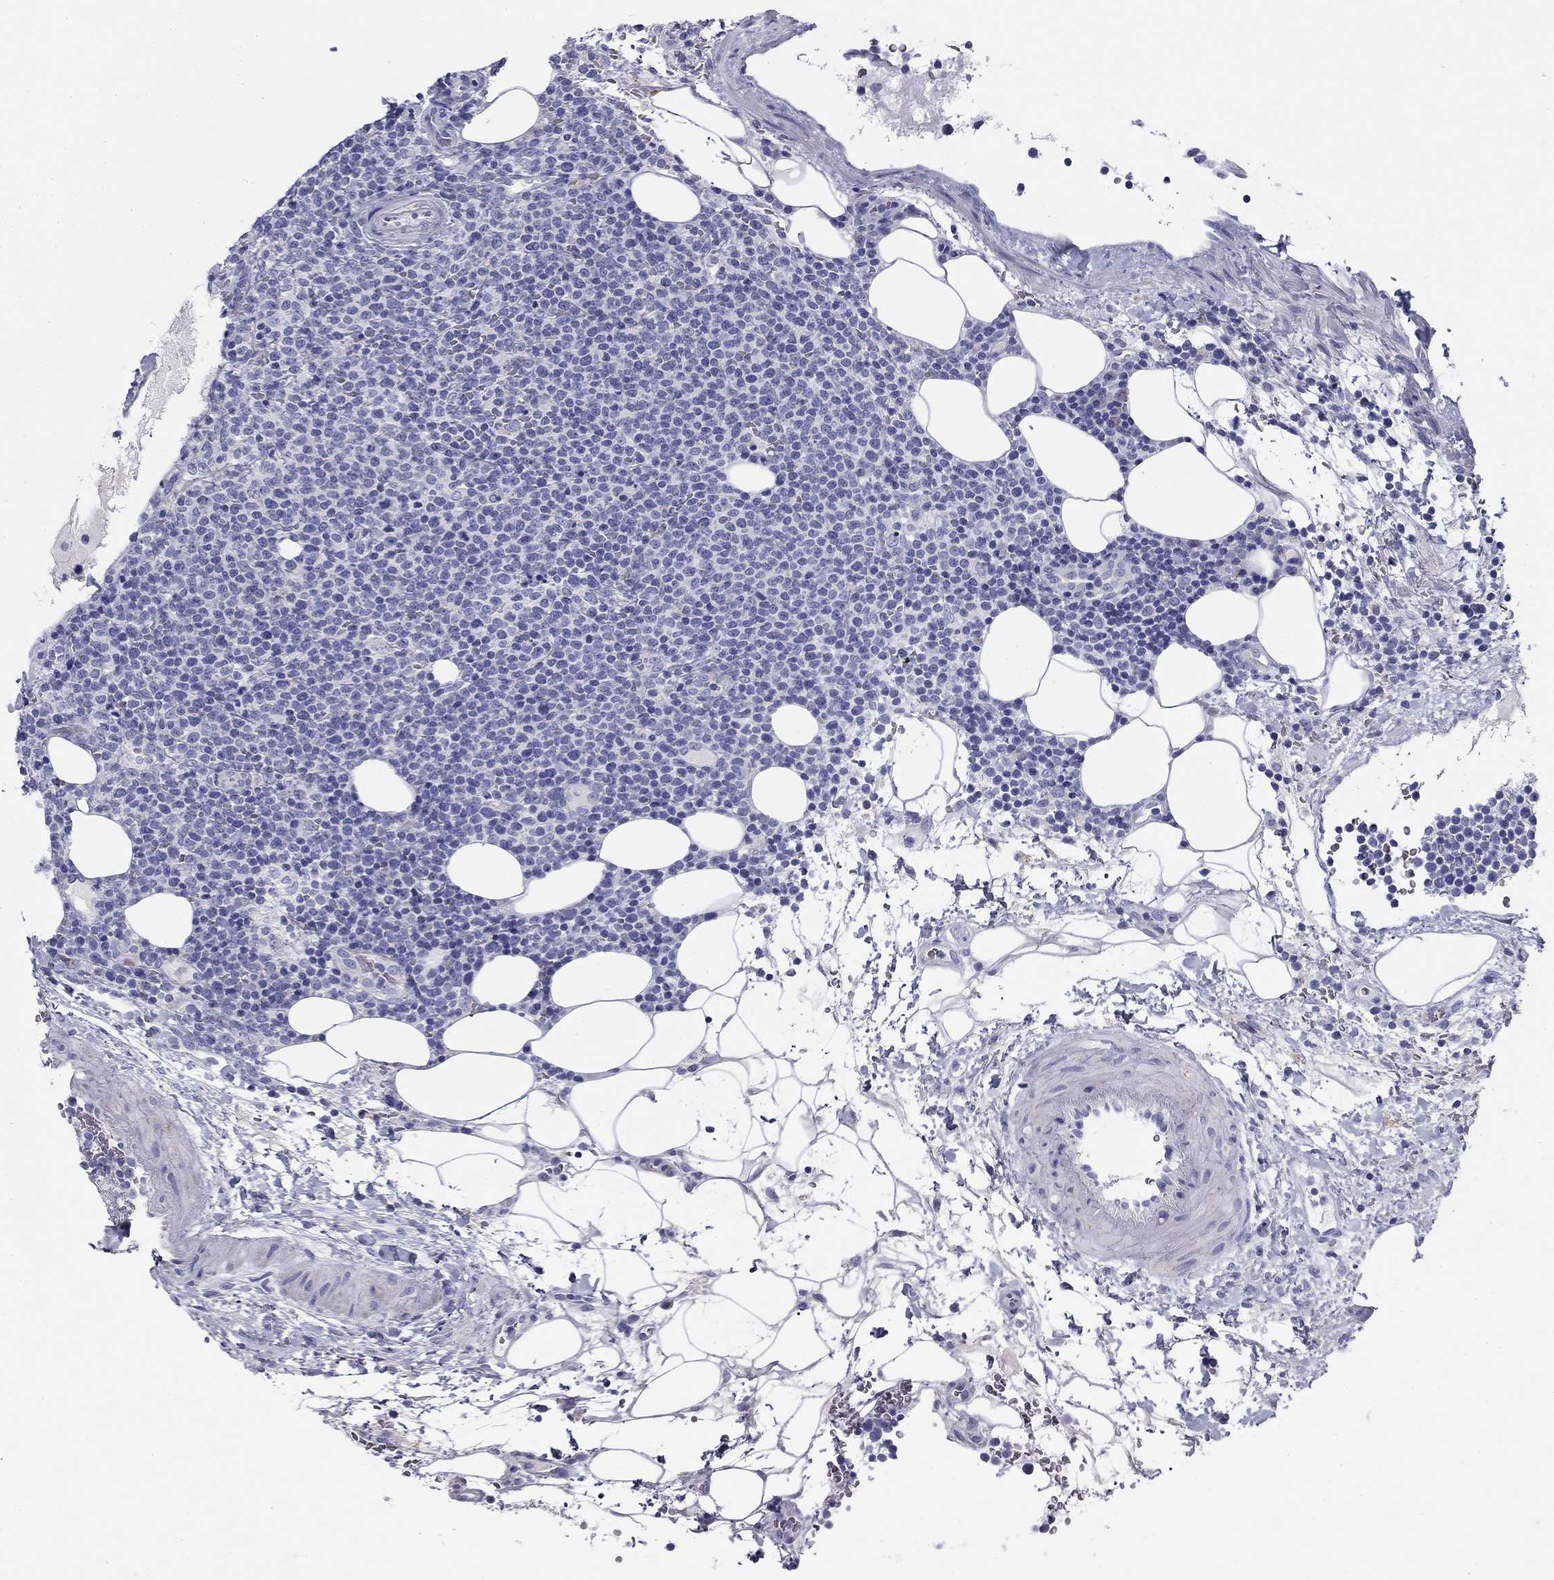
{"staining": {"intensity": "negative", "quantity": "none", "location": "none"}, "tissue": "lymphoma", "cell_type": "Tumor cells", "image_type": "cancer", "snomed": [{"axis": "morphology", "description": "Malignant lymphoma, non-Hodgkin's type, High grade"}, {"axis": "topography", "description": "Lymph node"}], "caption": "High-grade malignant lymphoma, non-Hodgkin's type was stained to show a protein in brown. There is no significant expression in tumor cells. (DAB (3,3'-diaminobenzidine) IHC visualized using brightfield microscopy, high magnification).", "gene": "ZP2", "patient": {"sex": "male", "age": 61}}